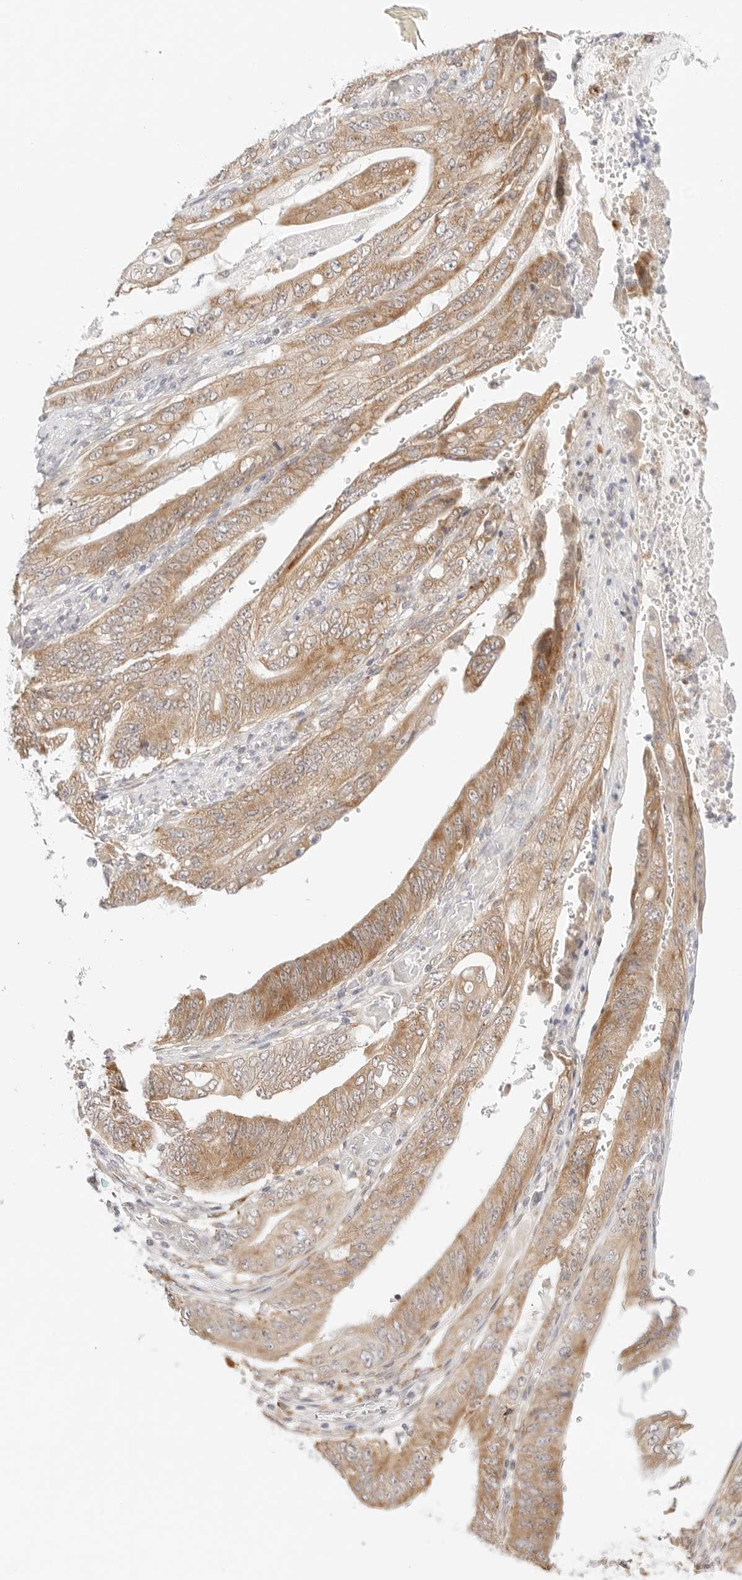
{"staining": {"intensity": "moderate", "quantity": ">75%", "location": "cytoplasmic/membranous"}, "tissue": "stomach cancer", "cell_type": "Tumor cells", "image_type": "cancer", "snomed": [{"axis": "morphology", "description": "Adenocarcinoma, NOS"}, {"axis": "topography", "description": "Stomach"}], "caption": "This image shows immunohistochemistry (IHC) staining of human adenocarcinoma (stomach), with medium moderate cytoplasmic/membranous staining in about >75% of tumor cells.", "gene": "ERO1B", "patient": {"sex": "female", "age": 73}}